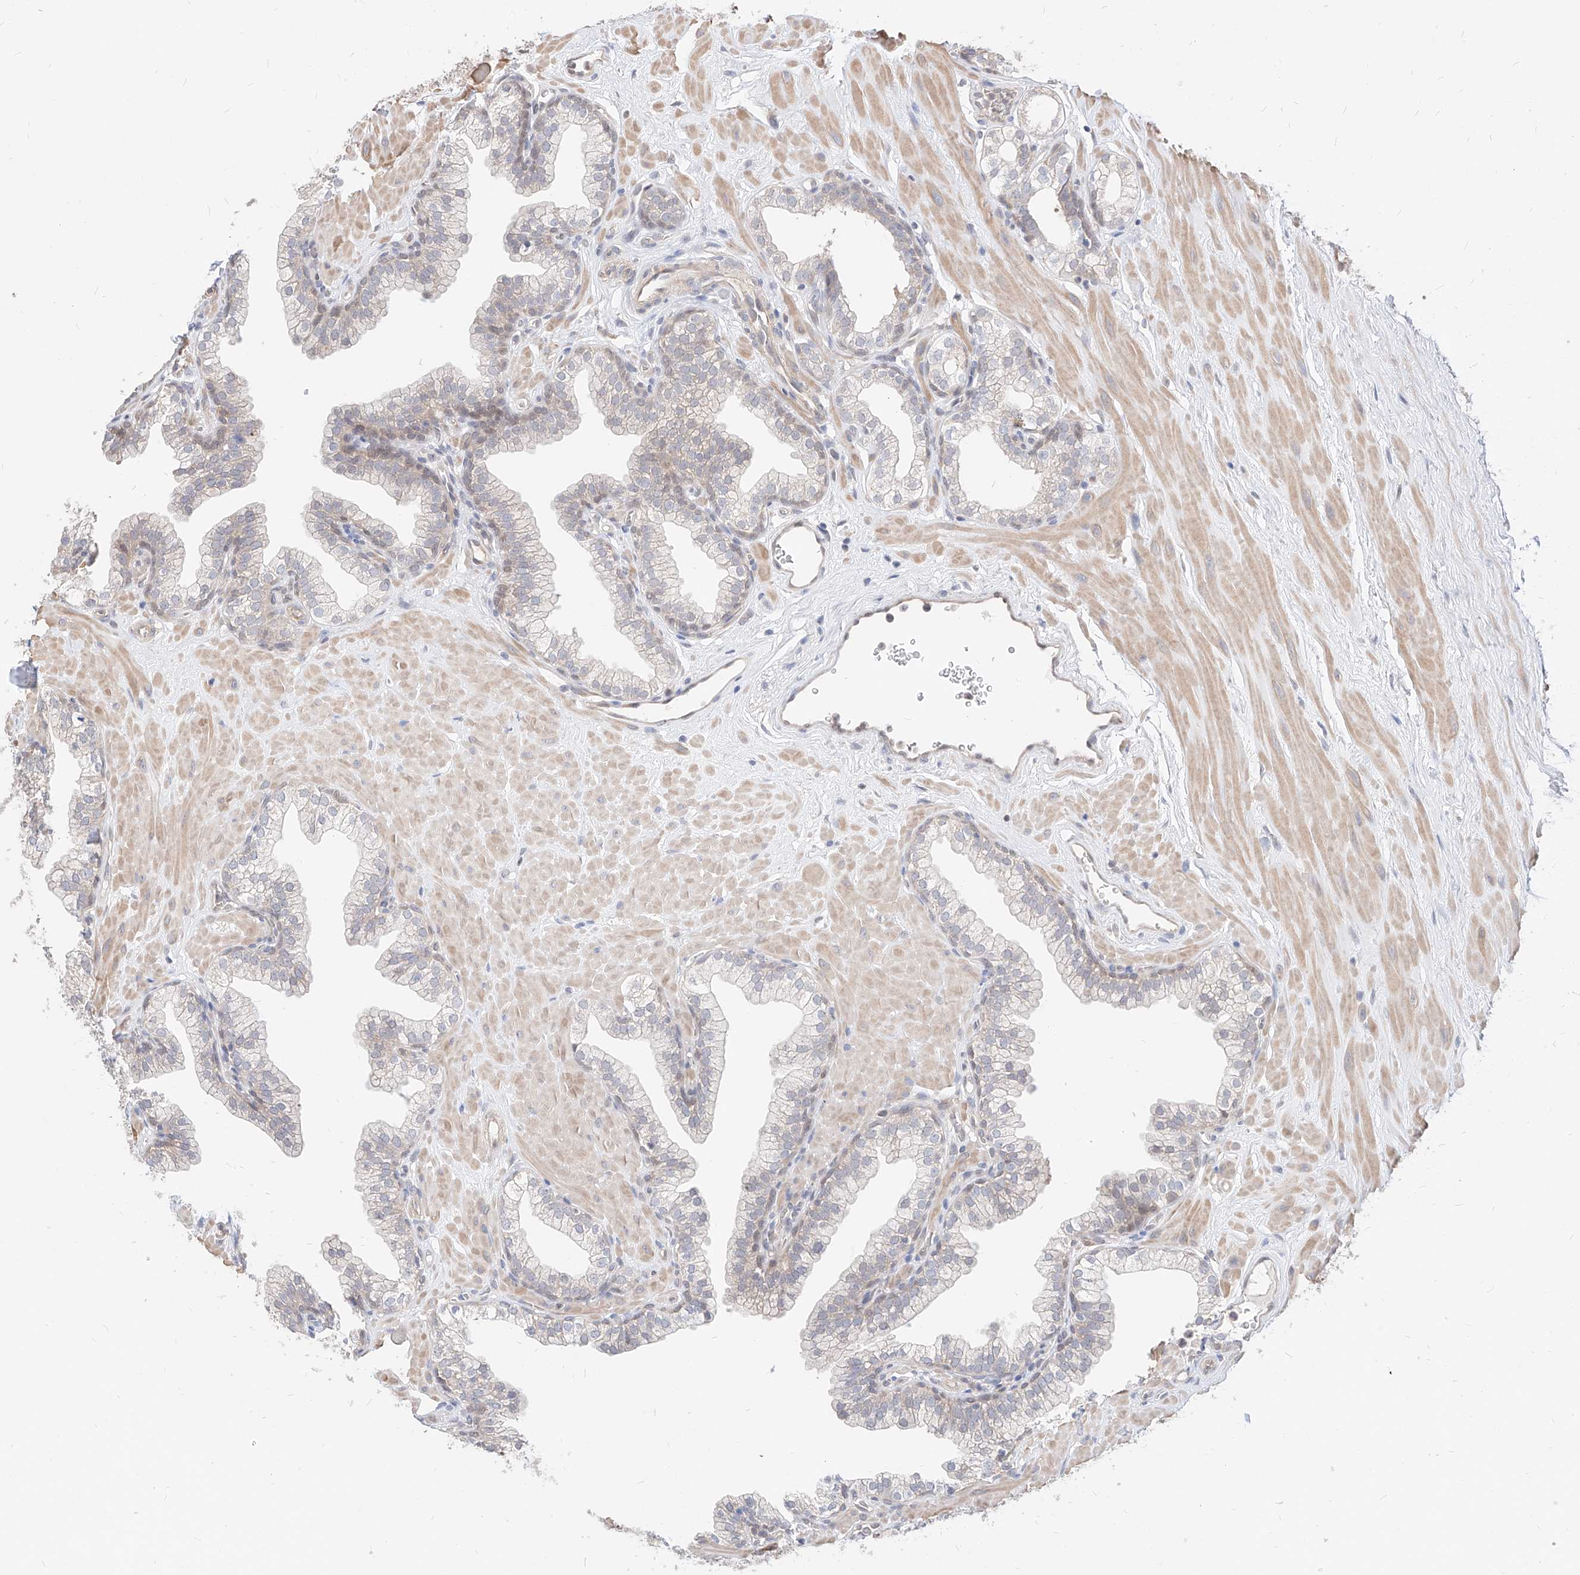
{"staining": {"intensity": "negative", "quantity": "none", "location": "none"}, "tissue": "prostate", "cell_type": "Glandular cells", "image_type": "normal", "snomed": [{"axis": "morphology", "description": "Normal tissue, NOS"}, {"axis": "morphology", "description": "Urothelial carcinoma, Low grade"}, {"axis": "topography", "description": "Urinary bladder"}, {"axis": "topography", "description": "Prostate"}], "caption": "The IHC photomicrograph has no significant staining in glandular cells of prostate. The staining is performed using DAB (3,3'-diaminobenzidine) brown chromogen with nuclei counter-stained in using hematoxylin.", "gene": "TSNAX", "patient": {"sex": "male", "age": 60}}